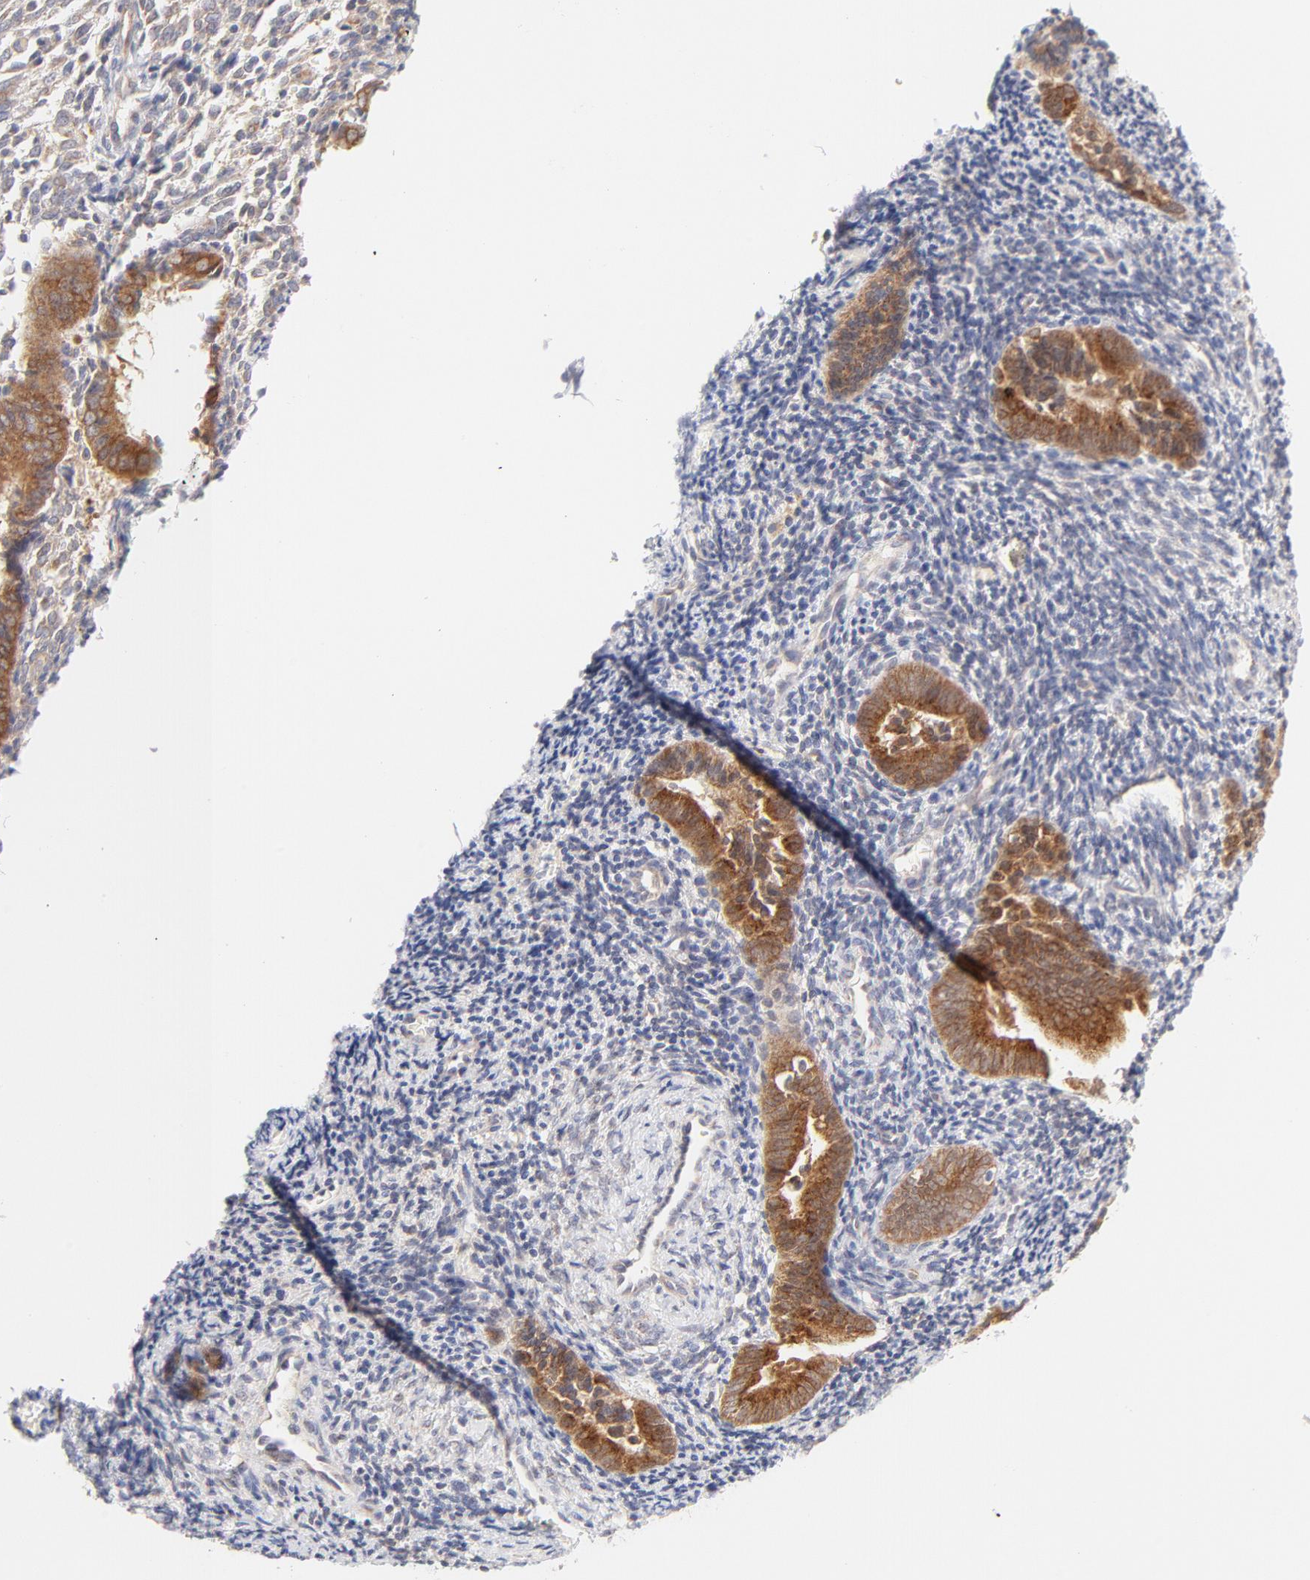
{"staining": {"intensity": "weak", "quantity": "25%-75%", "location": "cytoplasmic/membranous"}, "tissue": "endometrium", "cell_type": "Cells in endometrial stroma", "image_type": "normal", "snomed": [{"axis": "morphology", "description": "Normal tissue, NOS"}, {"axis": "topography", "description": "Uterus"}, {"axis": "topography", "description": "Endometrium"}], "caption": "Protein expression by immunohistochemistry (IHC) displays weak cytoplasmic/membranous positivity in approximately 25%-75% of cells in endometrial stroma in benign endometrium.", "gene": "RPS6KA1", "patient": {"sex": "female", "age": 33}}